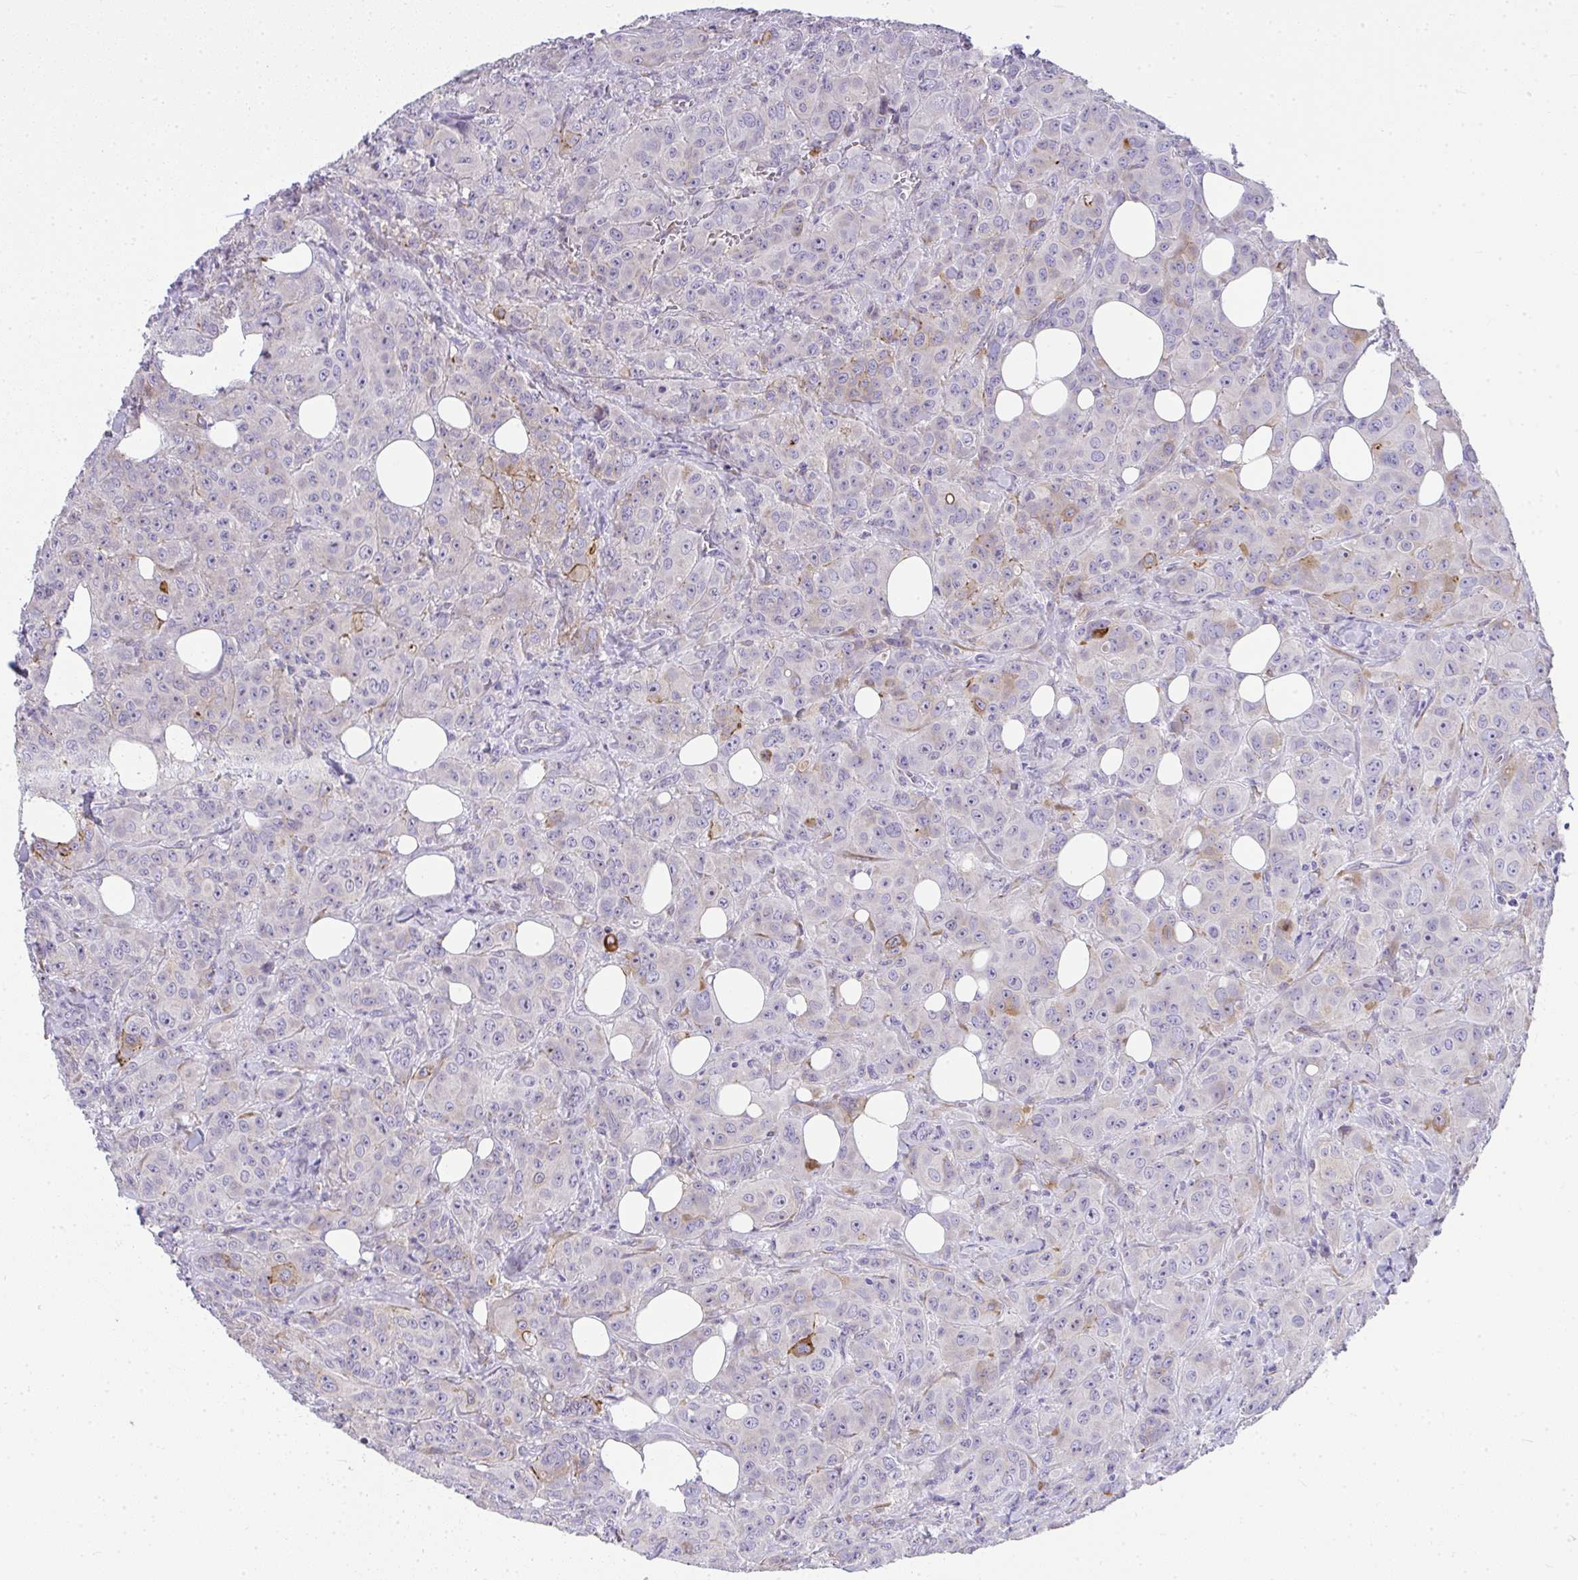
{"staining": {"intensity": "moderate", "quantity": "<25%", "location": "cytoplasmic/membranous"}, "tissue": "breast cancer", "cell_type": "Tumor cells", "image_type": "cancer", "snomed": [{"axis": "morphology", "description": "Normal tissue, NOS"}, {"axis": "morphology", "description": "Duct carcinoma"}, {"axis": "topography", "description": "Breast"}], "caption": "Immunohistochemical staining of human intraductal carcinoma (breast) reveals low levels of moderate cytoplasmic/membranous protein expression in approximately <25% of tumor cells.", "gene": "ADRA2C", "patient": {"sex": "female", "age": 43}}